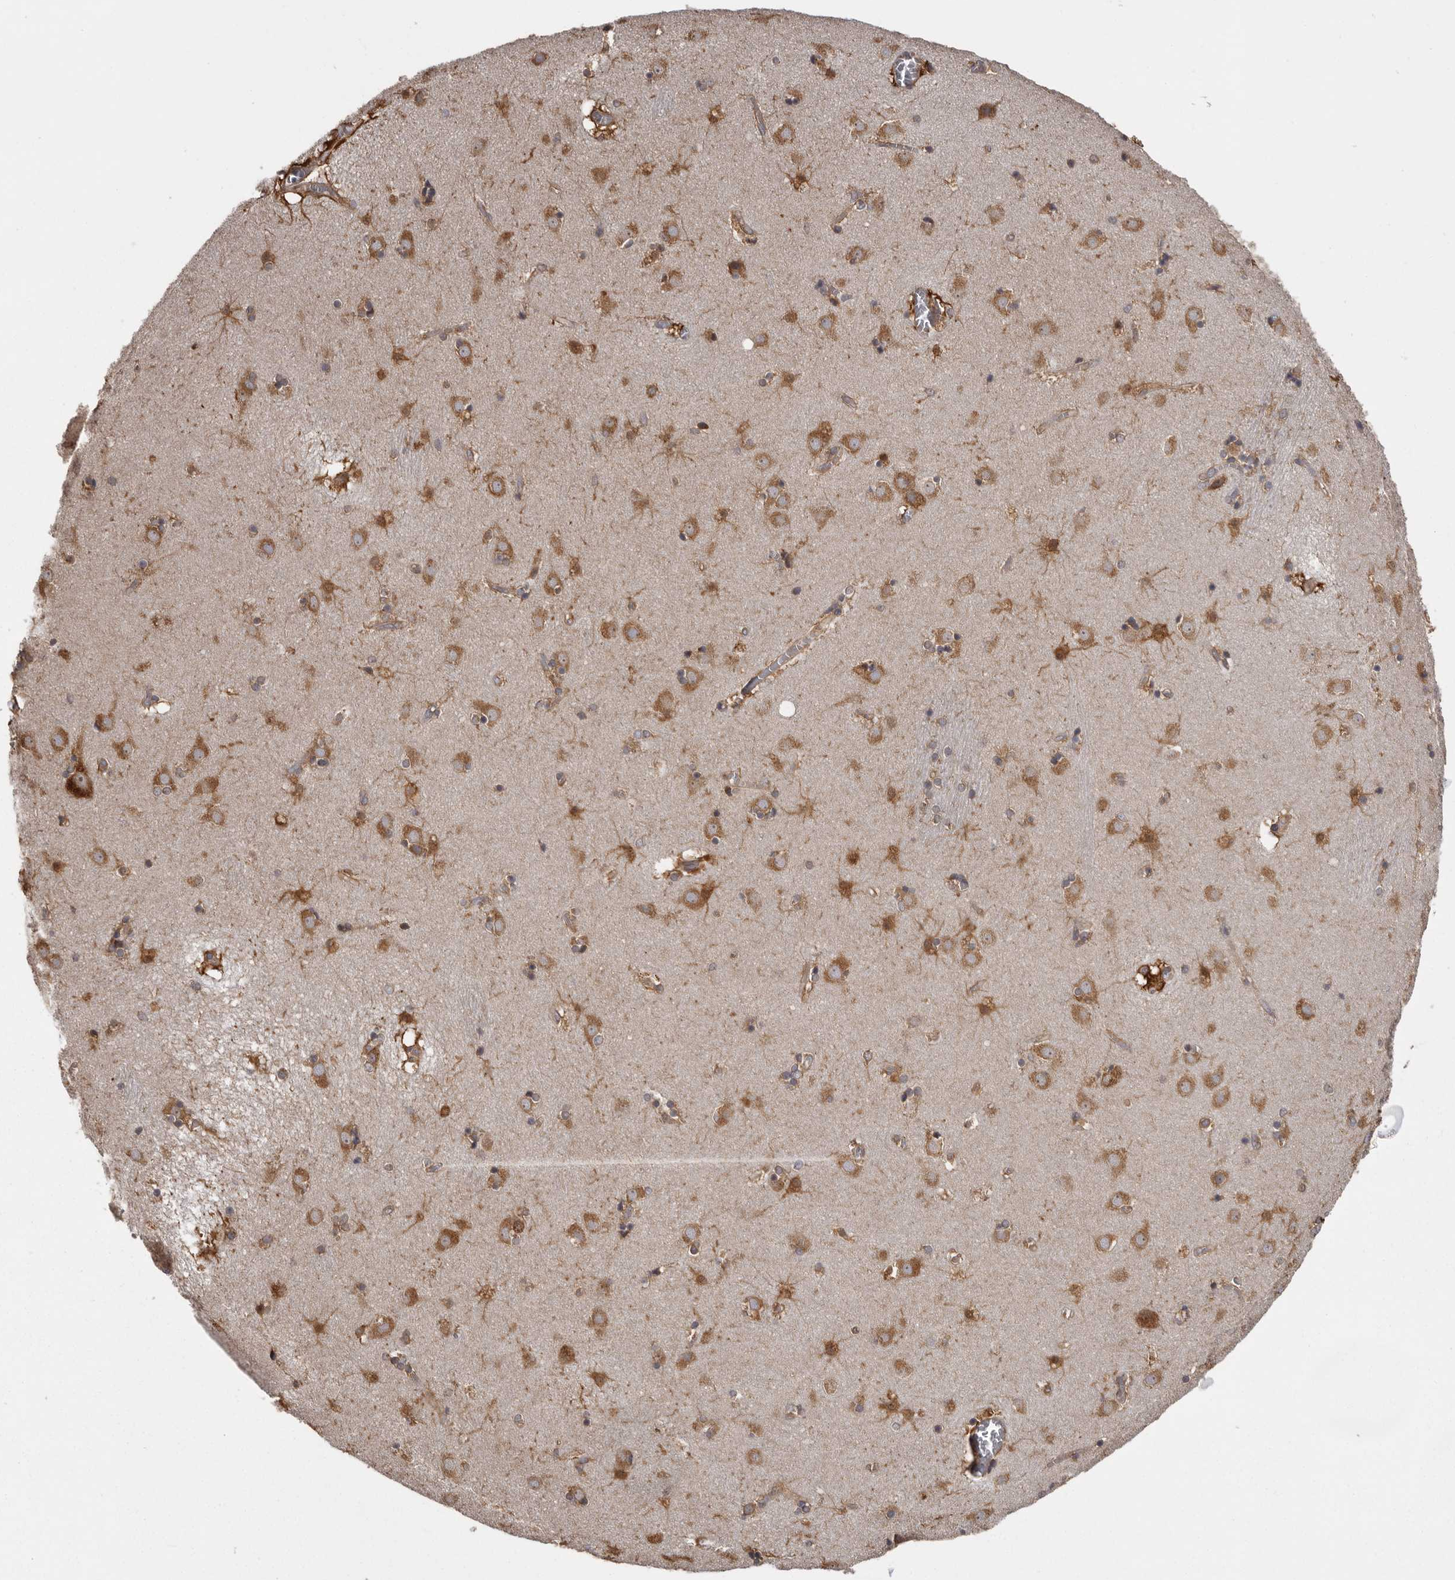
{"staining": {"intensity": "weak", "quantity": "25%-75%", "location": "cytoplasmic/membranous"}, "tissue": "caudate", "cell_type": "Glial cells", "image_type": "normal", "snomed": [{"axis": "morphology", "description": "Normal tissue, NOS"}, {"axis": "topography", "description": "Lateral ventricle wall"}], "caption": "DAB immunohistochemical staining of normal caudate exhibits weak cytoplasmic/membranous protein positivity in approximately 25%-75% of glial cells. (brown staining indicates protein expression, while blue staining denotes nuclei).", "gene": "DARS1", "patient": {"sex": "male", "age": 70}}